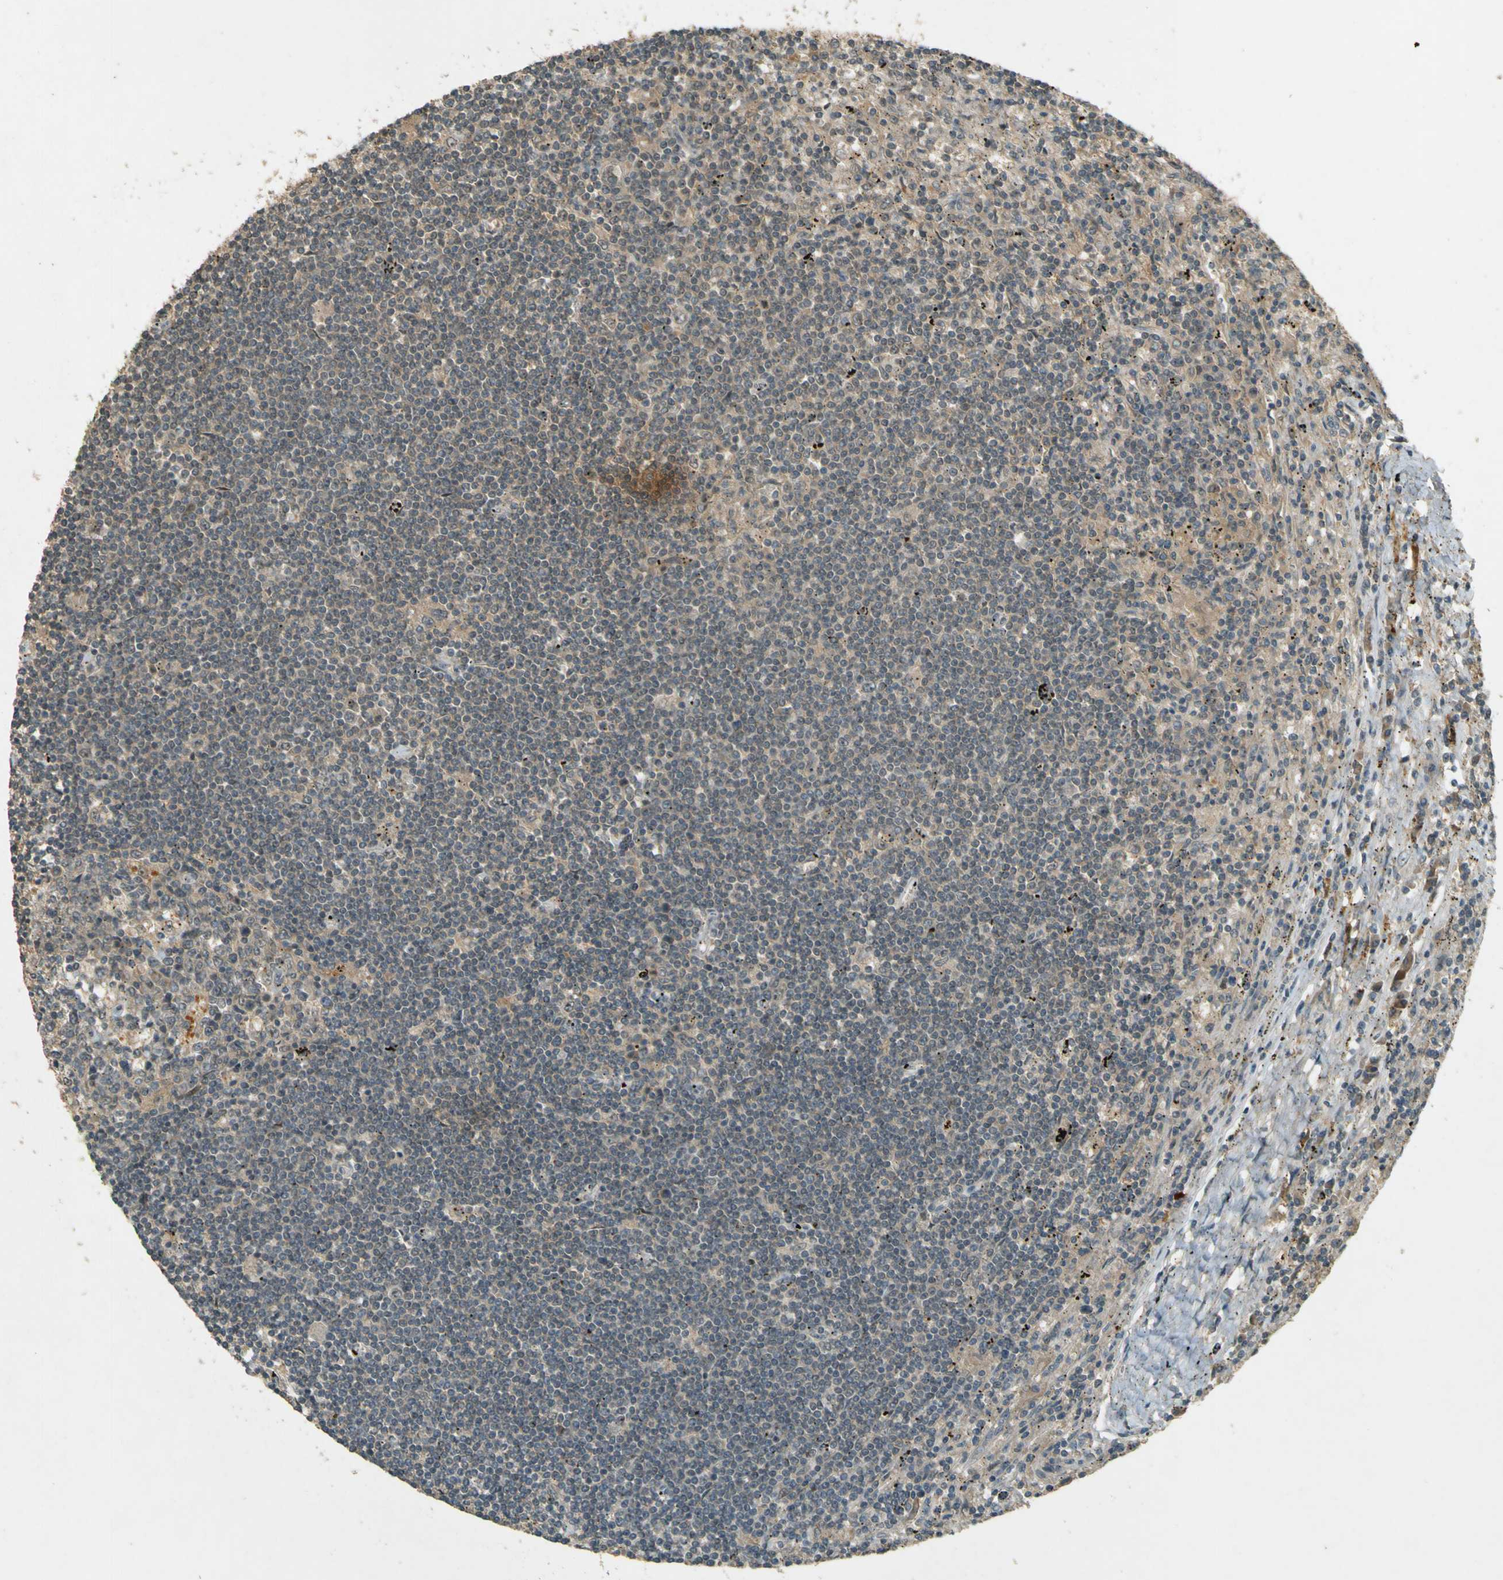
{"staining": {"intensity": "weak", "quantity": ">75%", "location": "cytoplasmic/membranous"}, "tissue": "lymphoma", "cell_type": "Tumor cells", "image_type": "cancer", "snomed": [{"axis": "morphology", "description": "Malignant lymphoma, non-Hodgkin's type, Low grade"}, {"axis": "topography", "description": "Spleen"}], "caption": "A photomicrograph of human low-grade malignant lymphoma, non-Hodgkin's type stained for a protein exhibits weak cytoplasmic/membranous brown staining in tumor cells.", "gene": "MPDZ", "patient": {"sex": "male", "age": 76}}